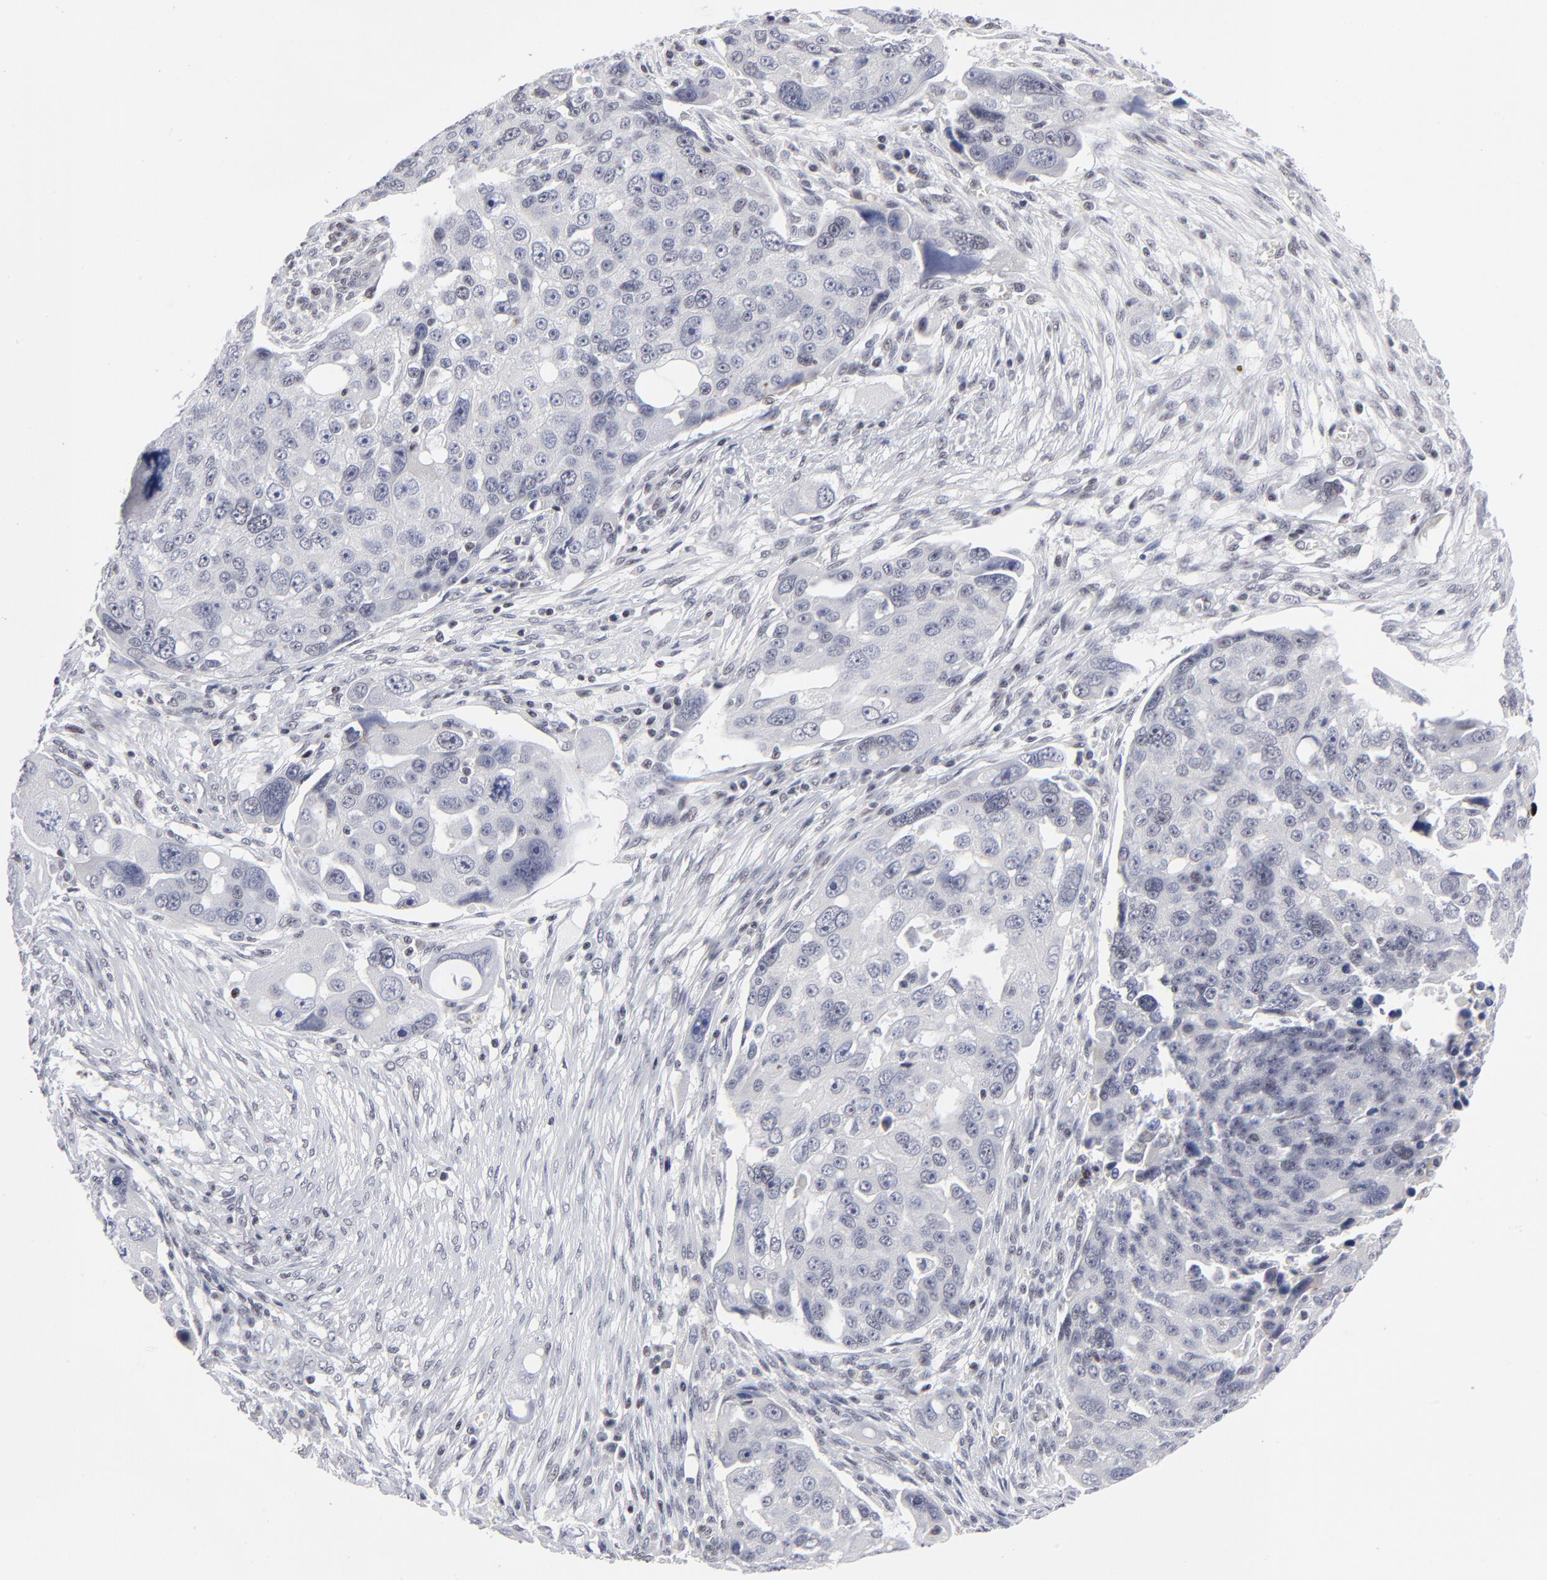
{"staining": {"intensity": "negative", "quantity": "none", "location": "none"}, "tissue": "ovarian cancer", "cell_type": "Tumor cells", "image_type": "cancer", "snomed": [{"axis": "morphology", "description": "Carcinoma, endometroid"}, {"axis": "topography", "description": "Ovary"}], "caption": "A high-resolution micrograph shows immunohistochemistry staining of ovarian cancer, which displays no significant staining in tumor cells. (DAB IHC, high magnification).", "gene": "SP2", "patient": {"sex": "female", "age": 75}}